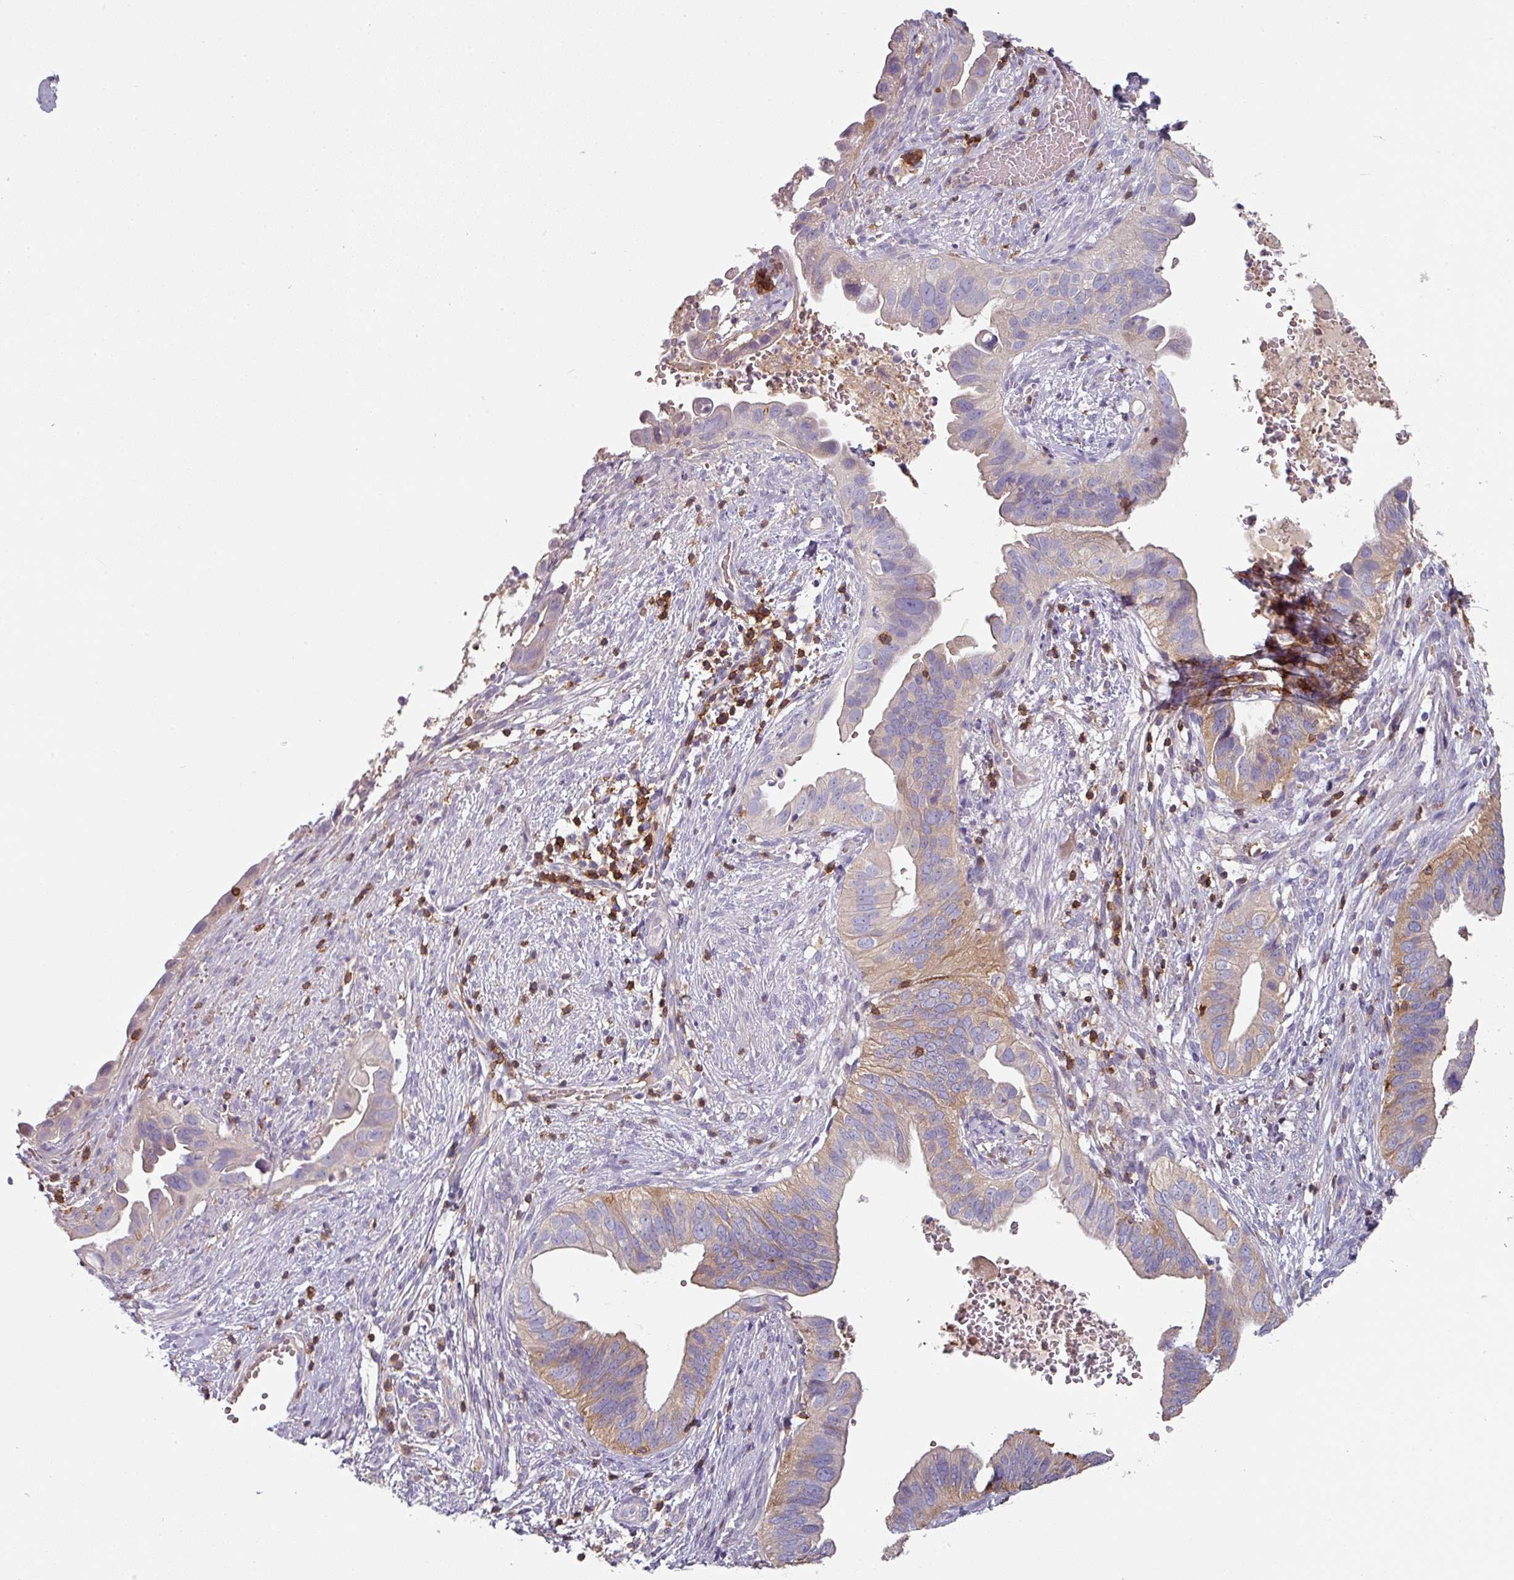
{"staining": {"intensity": "moderate", "quantity": "25%-75%", "location": "cytoplasmic/membranous"}, "tissue": "cervical cancer", "cell_type": "Tumor cells", "image_type": "cancer", "snomed": [{"axis": "morphology", "description": "Adenocarcinoma, NOS"}, {"axis": "topography", "description": "Cervix"}], "caption": "Human adenocarcinoma (cervical) stained with a brown dye reveals moderate cytoplasmic/membranous positive expression in approximately 25%-75% of tumor cells.", "gene": "CD3G", "patient": {"sex": "female", "age": 42}}